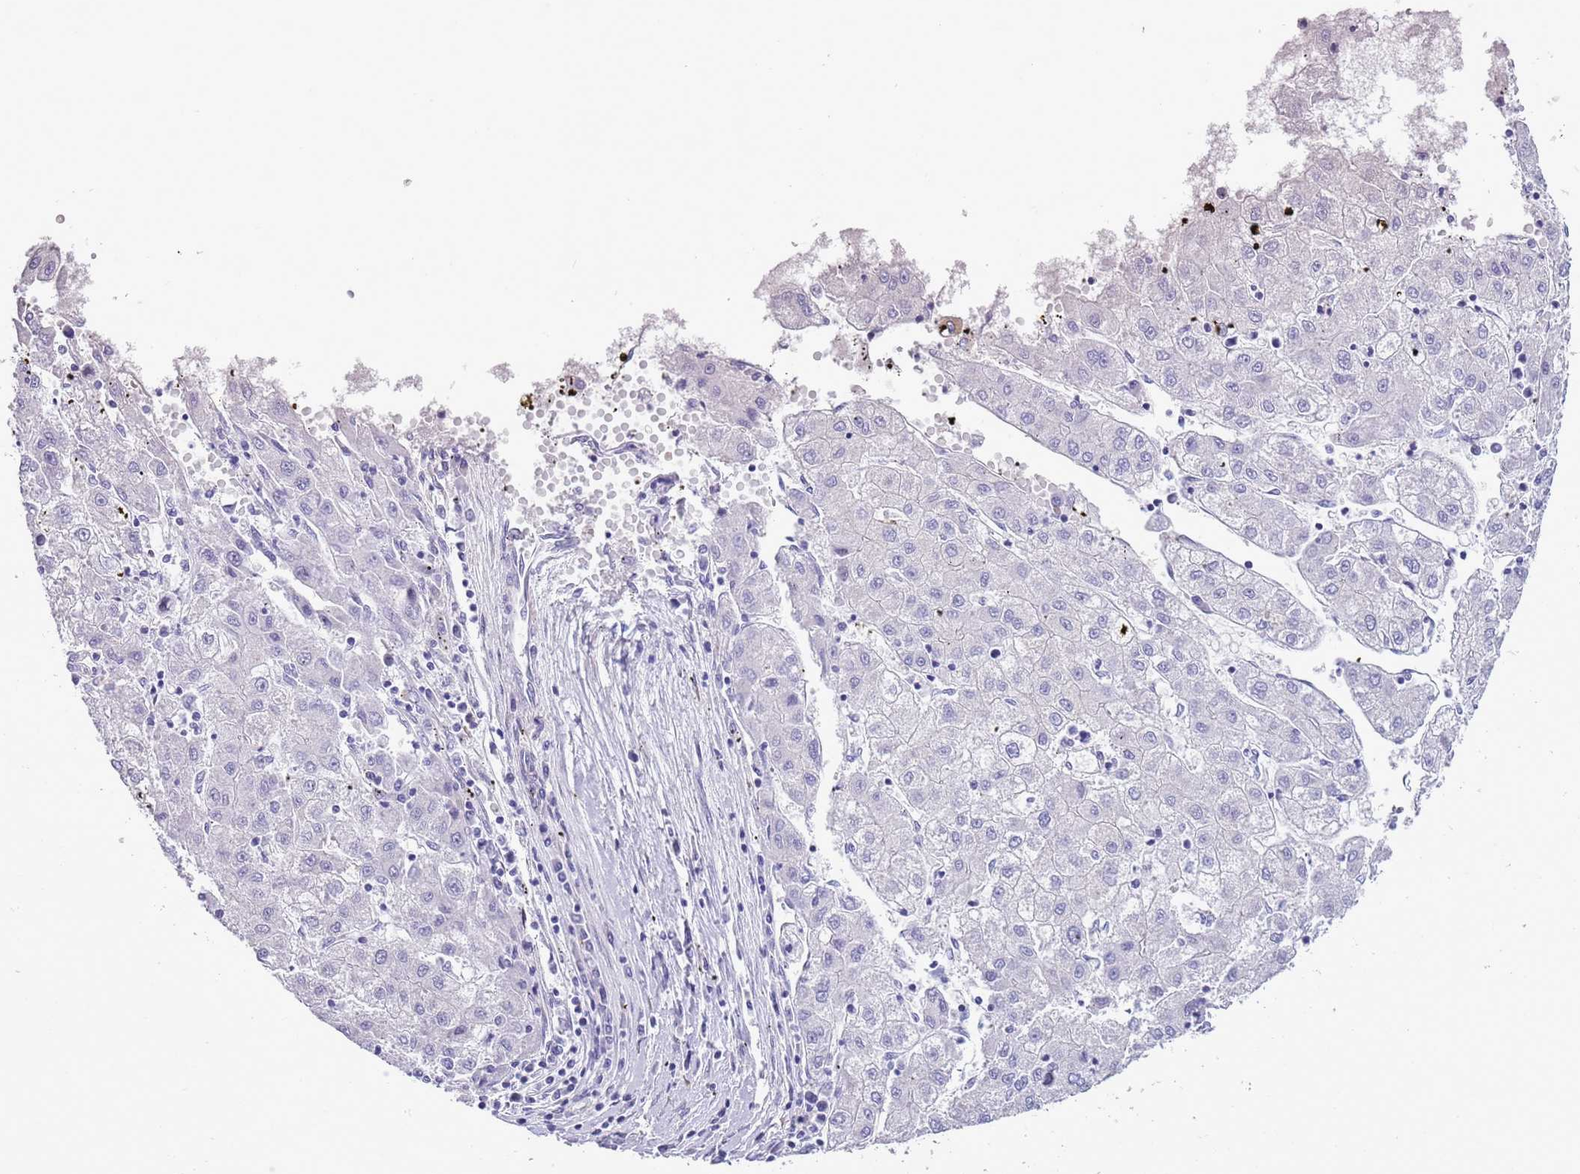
{"staining": {"intensity": "negative", "quantity": "none", "location": "none"}, "tissue": "liver cancer", "cell_type": "Tumor cells", "image_type": "cancer", "snomed": [{"axis": "morphology", "description": "Carcinoma, Hepatocellular, NOS"}, {"axis": "topography", "description": "Liver"}], "caption": "Image shows no protein staining in tumor cells of liver cancer tissue.", "gene": "MRPL32", "patient": {"sex": "male", "age": 72}}